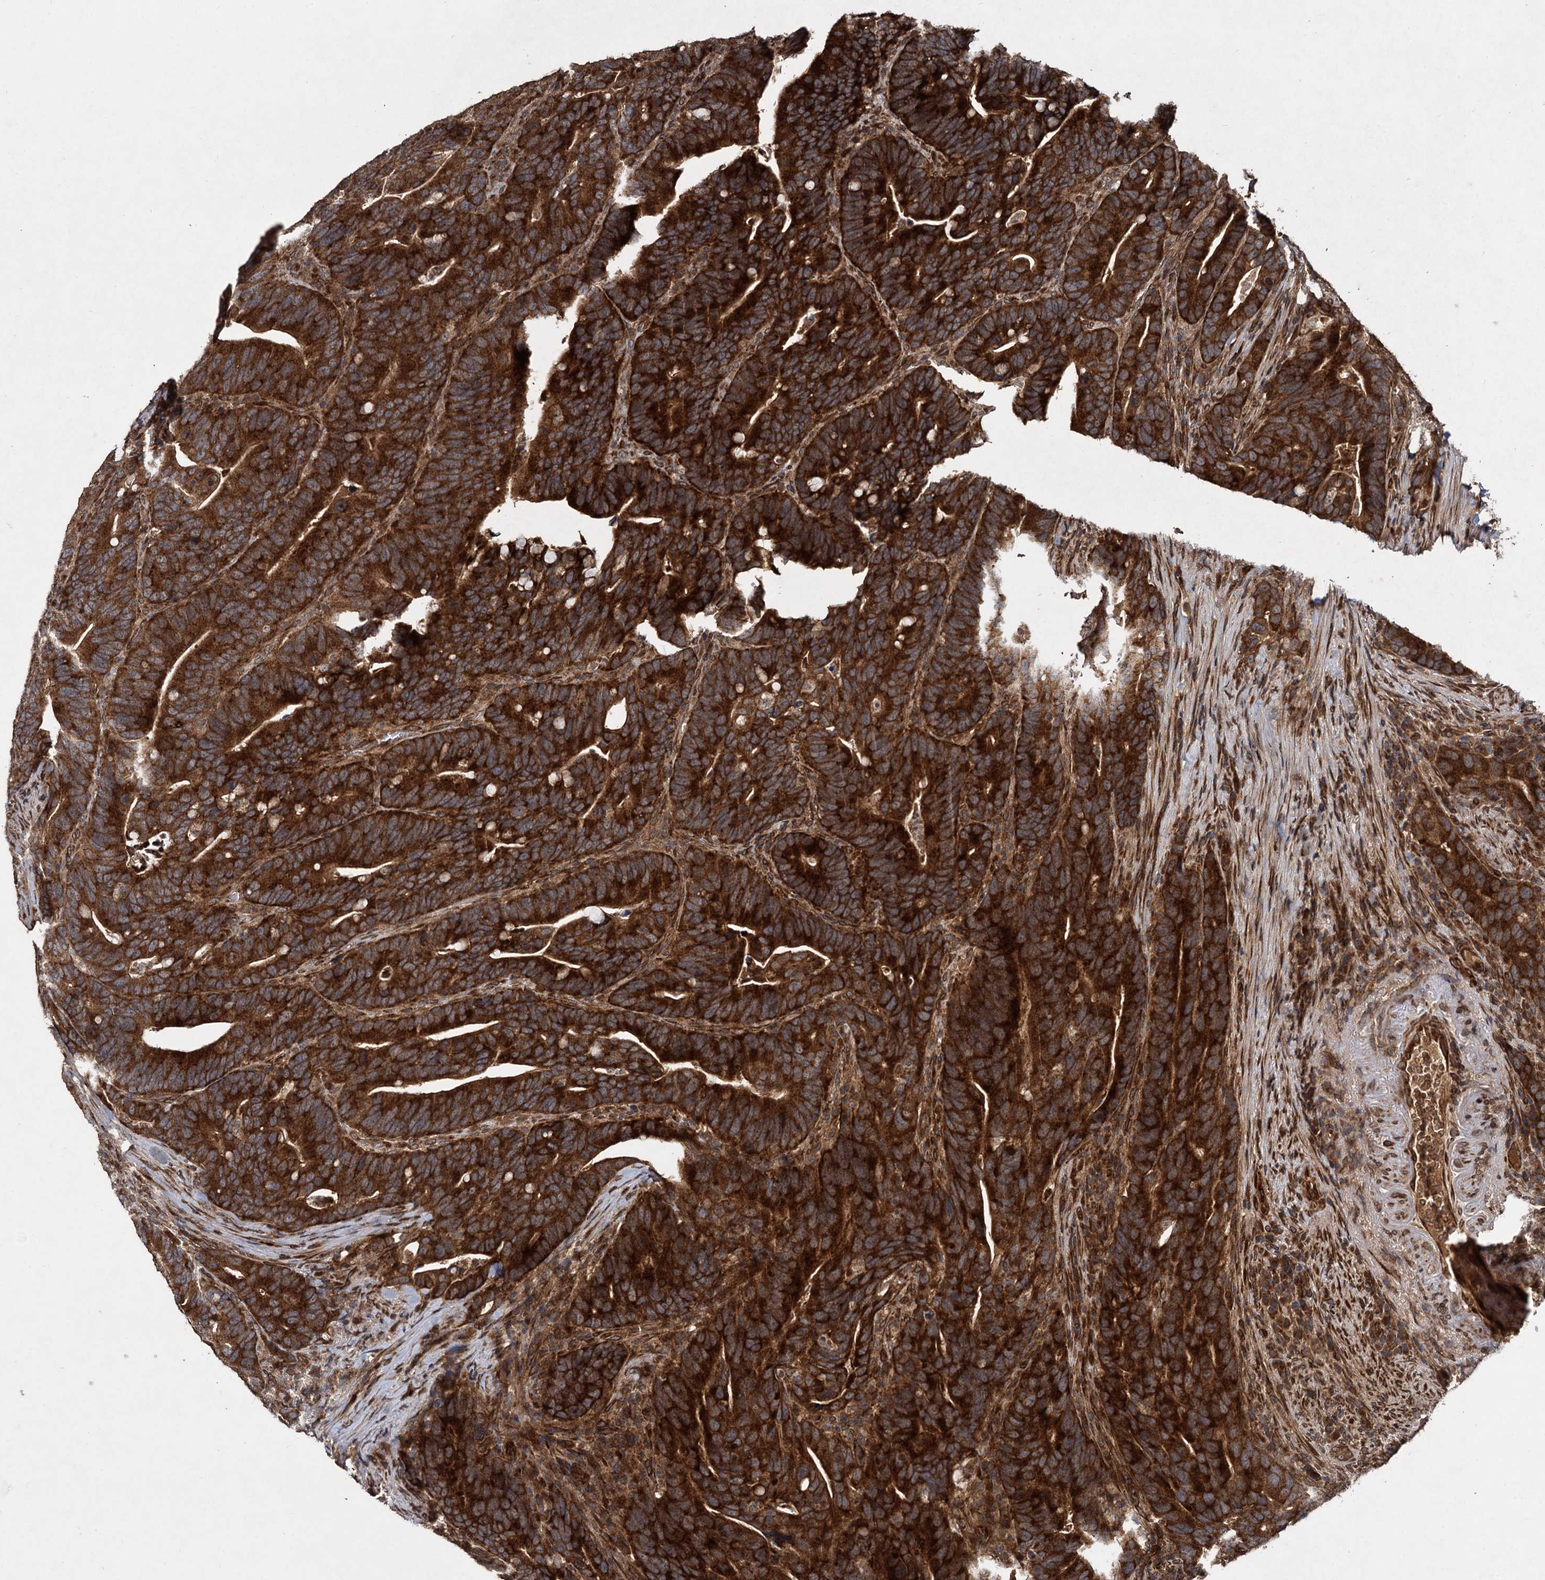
{"staining": {"intensity": "strong", "quantity": ">75%", "location": "cytoplasmic/membranous"}, "tissue": "colorectal cancer", "cell_type": "Tumor cells", "image_type": "cancer", "snomed": [{"axis": "morphology", "description": "Adenocarcinoma, NOS"}, {"axis": "topography", "description": "Colon"}], "caption": "Protein staining of colorectal cancer (adenocarcinoma) tissue reveals strong cytoplasmic/membranous staining in about >75% of tumor cells. (brown staining indicates protein expression, while blue staining denotes nuclei).", "gene": "DCP1B", "patient": {"sex": "female", "age": 66}}